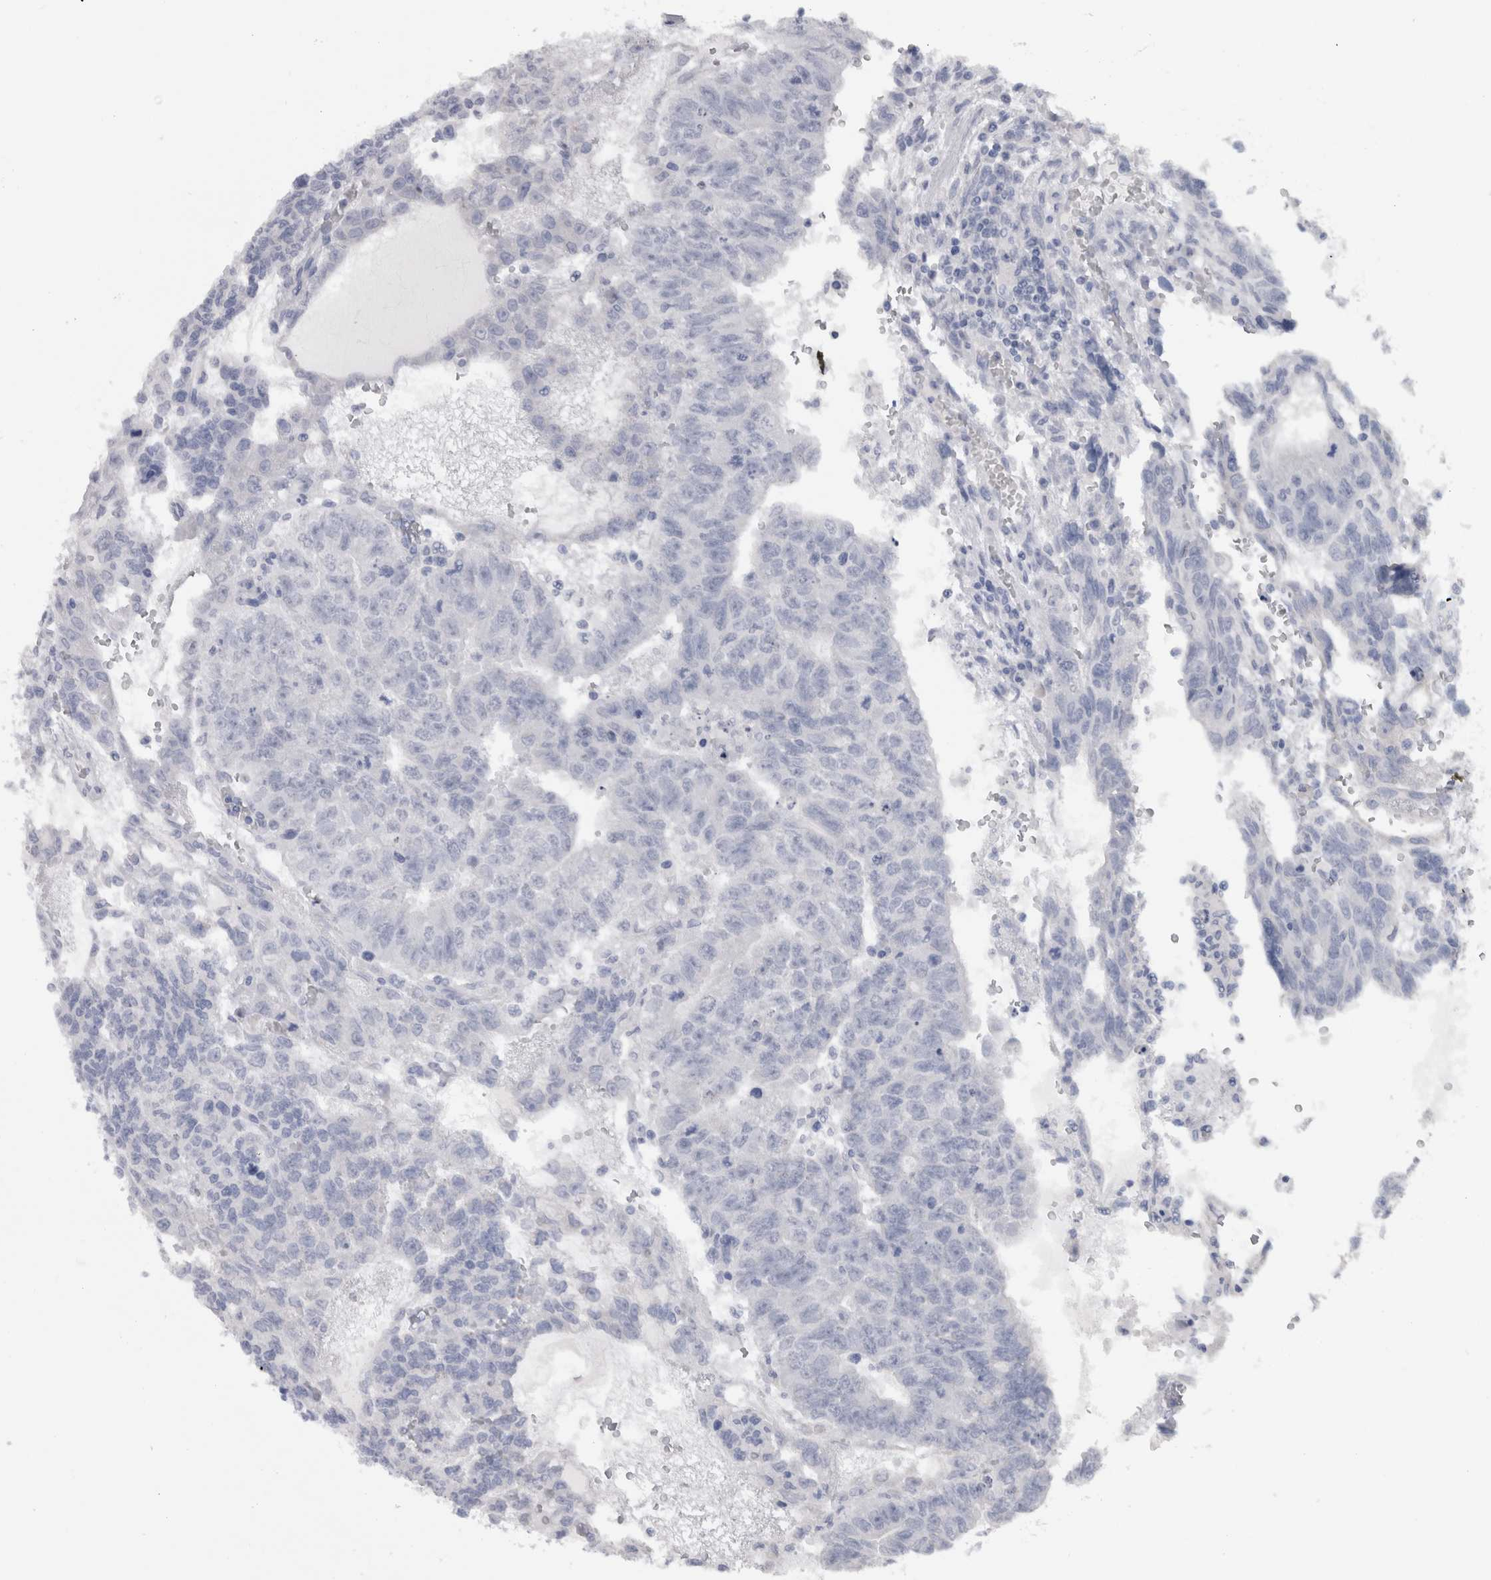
{"staining": {"intensity": "negative", "quantity": "none", "location": "none"}, "tissue": "testis cancer", "cell_type": "Tumor cells", "image_type": "cancer", "snomed": [{"axis": "morphology", "description": "Seminoma, NOS"}, {"axis": "morphology", "description": "Carcinoma, Embryonal, NOS"}, {"axis": "topography", "description": "Testis"}], "caption": "Immunohistochemical staining of embryonal carcinoma (testis) reveals no significant positivity in tumor cells.", "gene": "MSMB", "patient": {"sex": "male", "age": 52}}